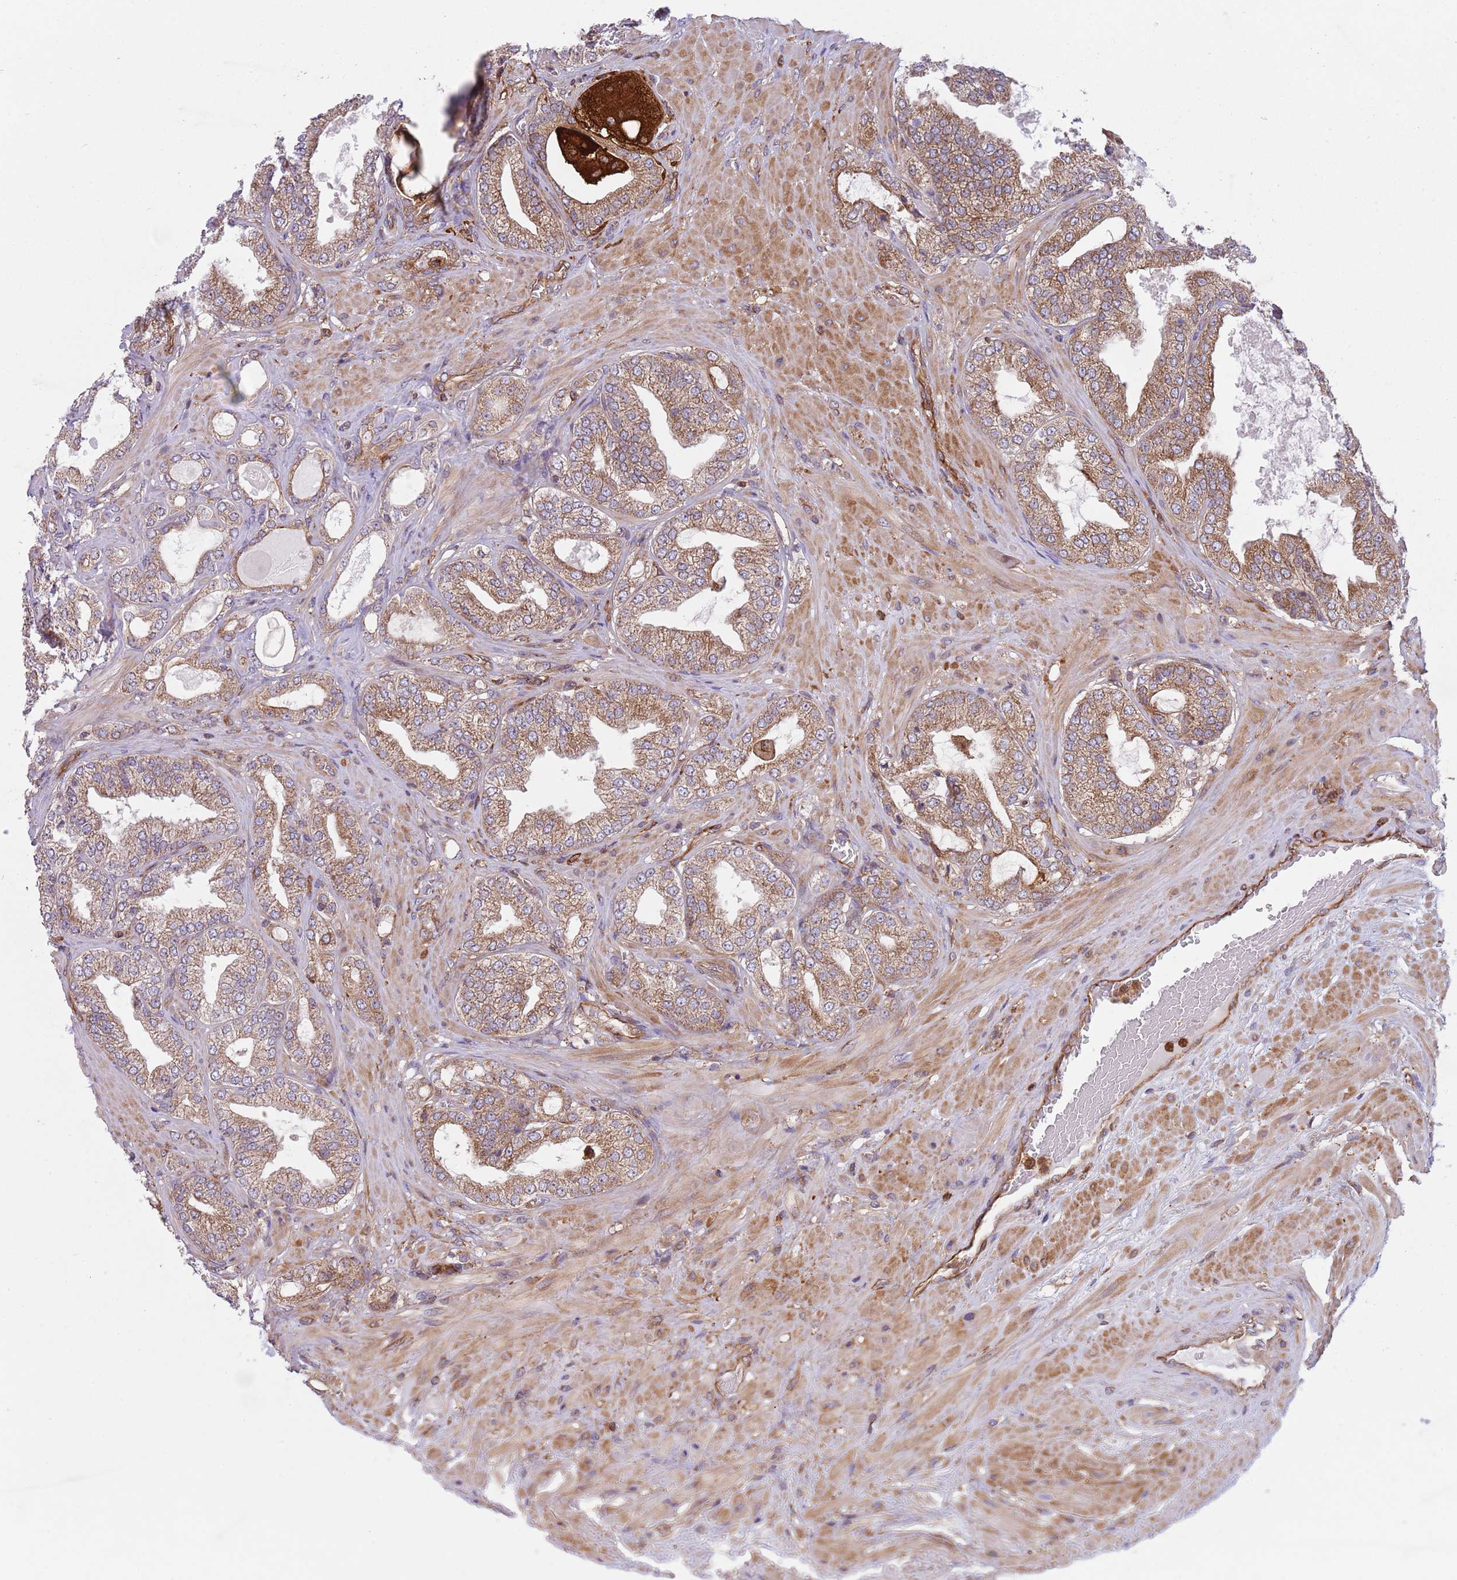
{"staining": {"intensity": "moderate", "quantity": ">75%", "location": "cytoplasmic/membranous"}, "tissue": "prostate cancer", "cell_type": "Tumor cells", "image_type": "cancer", "snomed": [{"axis": "morphology", "description": "Adenocarcinoma, Low grade"}, {"axis": "topography", "description": "Prostate"}], "caption": "Moderate cytoplasmic/membranous protein staining is seen in approximately >75% of tumor cells in prostate cancer (adenocarcinoma (low-grade)).", "gene": "ZMYM5", "patient": {"sex": "male", "age": 63}}